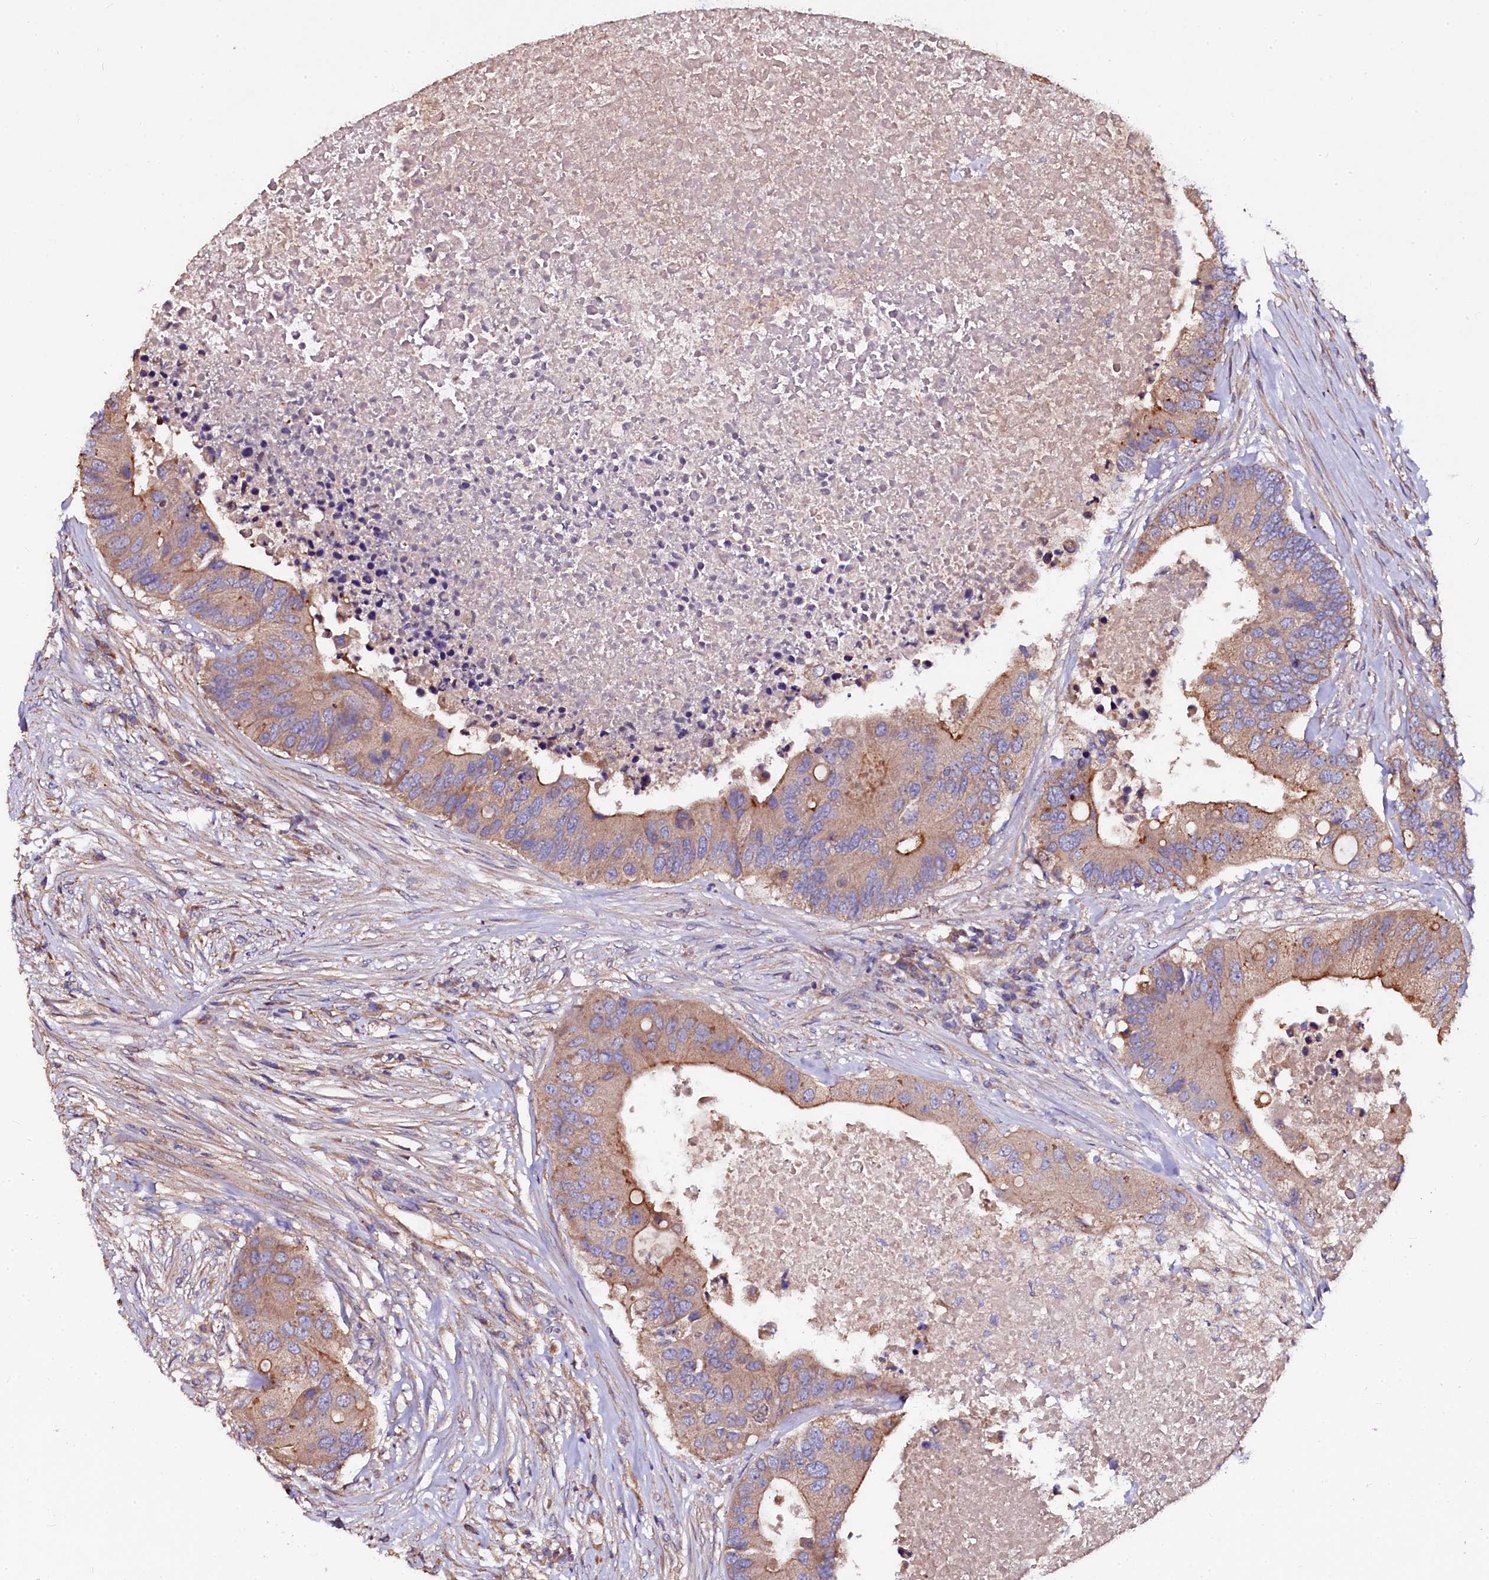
{"staining": {"intensity": "moderate", "quantity": ">75%", "location": "cytoplasmic/membranous"}, "tissue": "colorectal cancer", "cell_type": "Tumor cells", "image_type": "cancer", "snomed": [{"axis": "morphology", "description": "Adenocarcinoma, NOS"}, {"axis": "topography", "description": "Colon"}], "caption": "Protein staining demonstrates moderate cytoplasmic/membranous staining in approximately >75% of tumor cells in colorectal cancer.", "gene": "APPL2", "patient": {"sex": "male", "age": 71}}